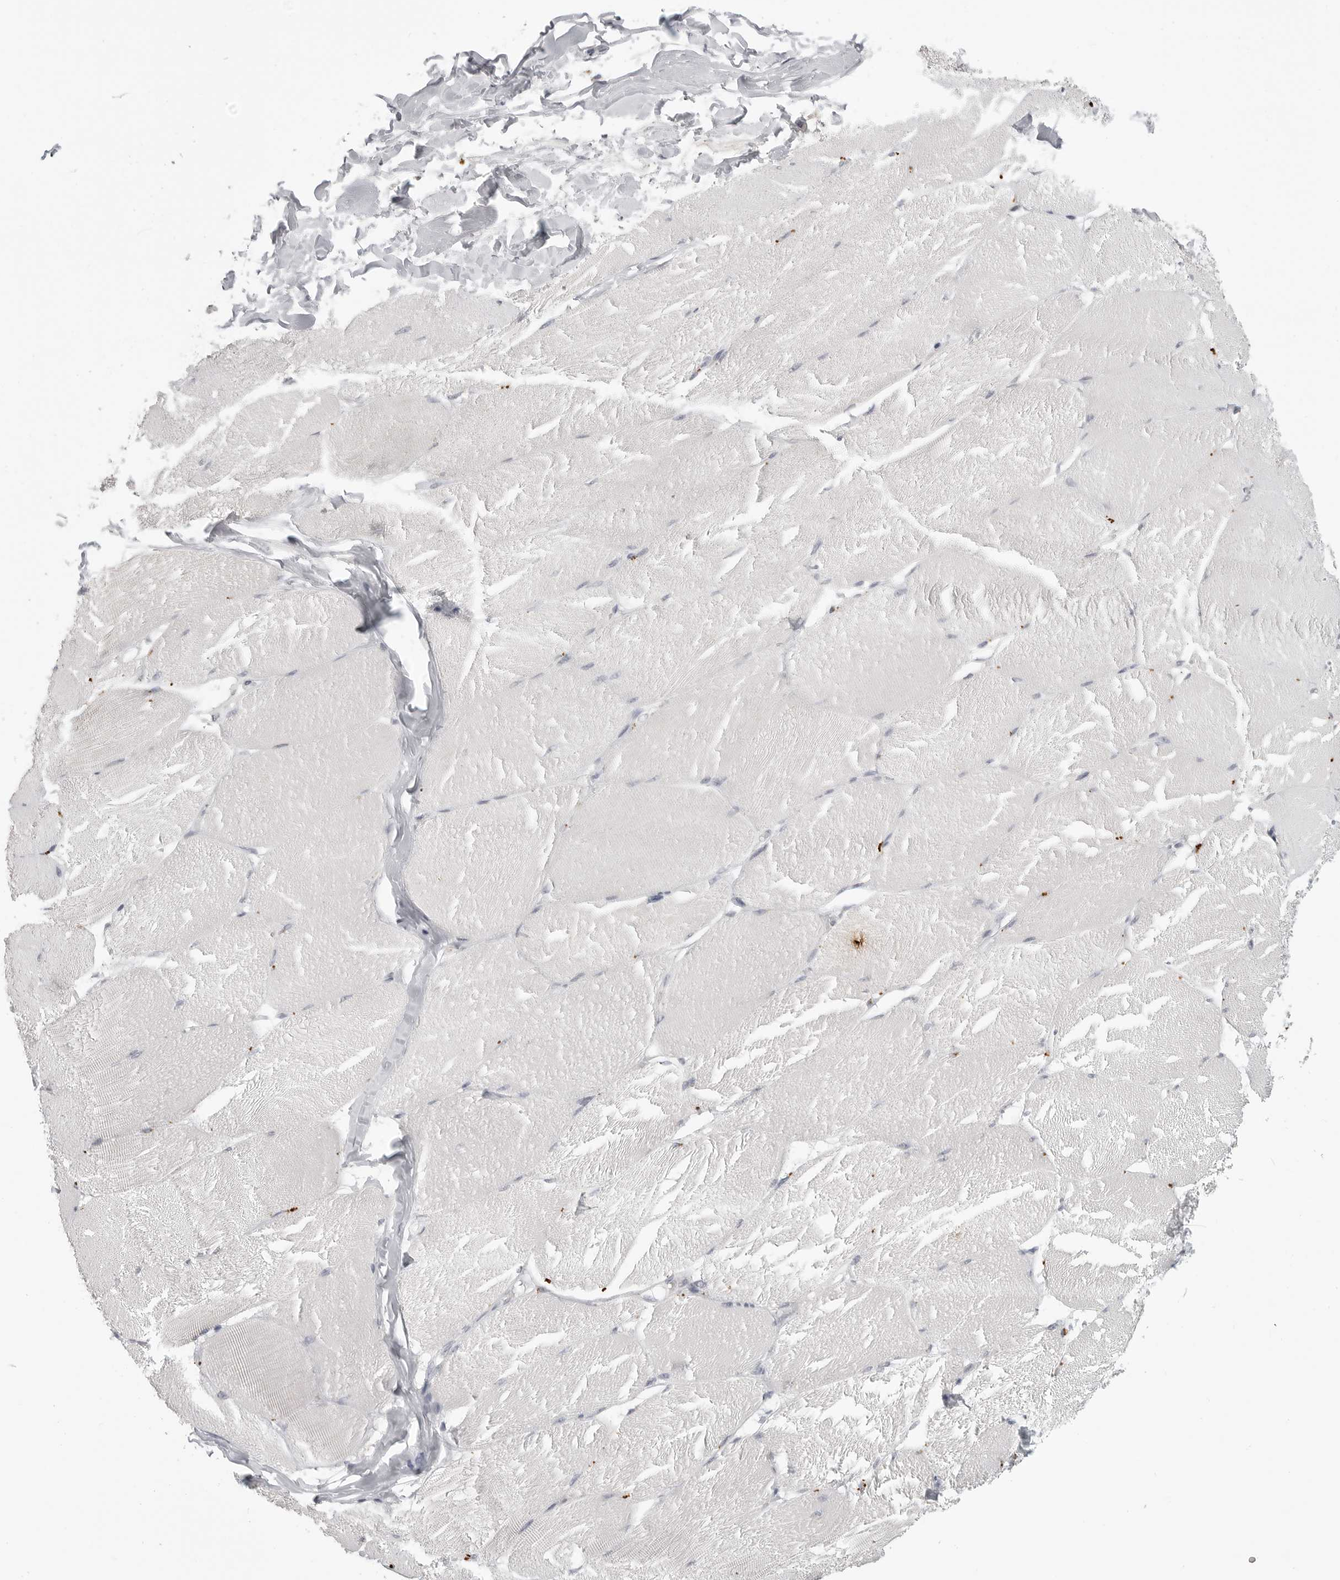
{"staining": {"intensity": "negative", "quantity": "none", "location": "none"}, "tissue": "skeletal muscle", "cell_type": "Myocytes", "image_type": "normal", "snomed": [{"axis": "morphology", "description": "Normal tissue, NOS"}, {"axis": "topography", "description": "Skin"}, {"axis": "topography", "description": "Skeletal muscle"}], "caption": "Protein analysis of benign skeletal muscle displays no significant staining in myocytes.", "gene": "PRSS1", "patient": {"sex": "male", "age": 83}}